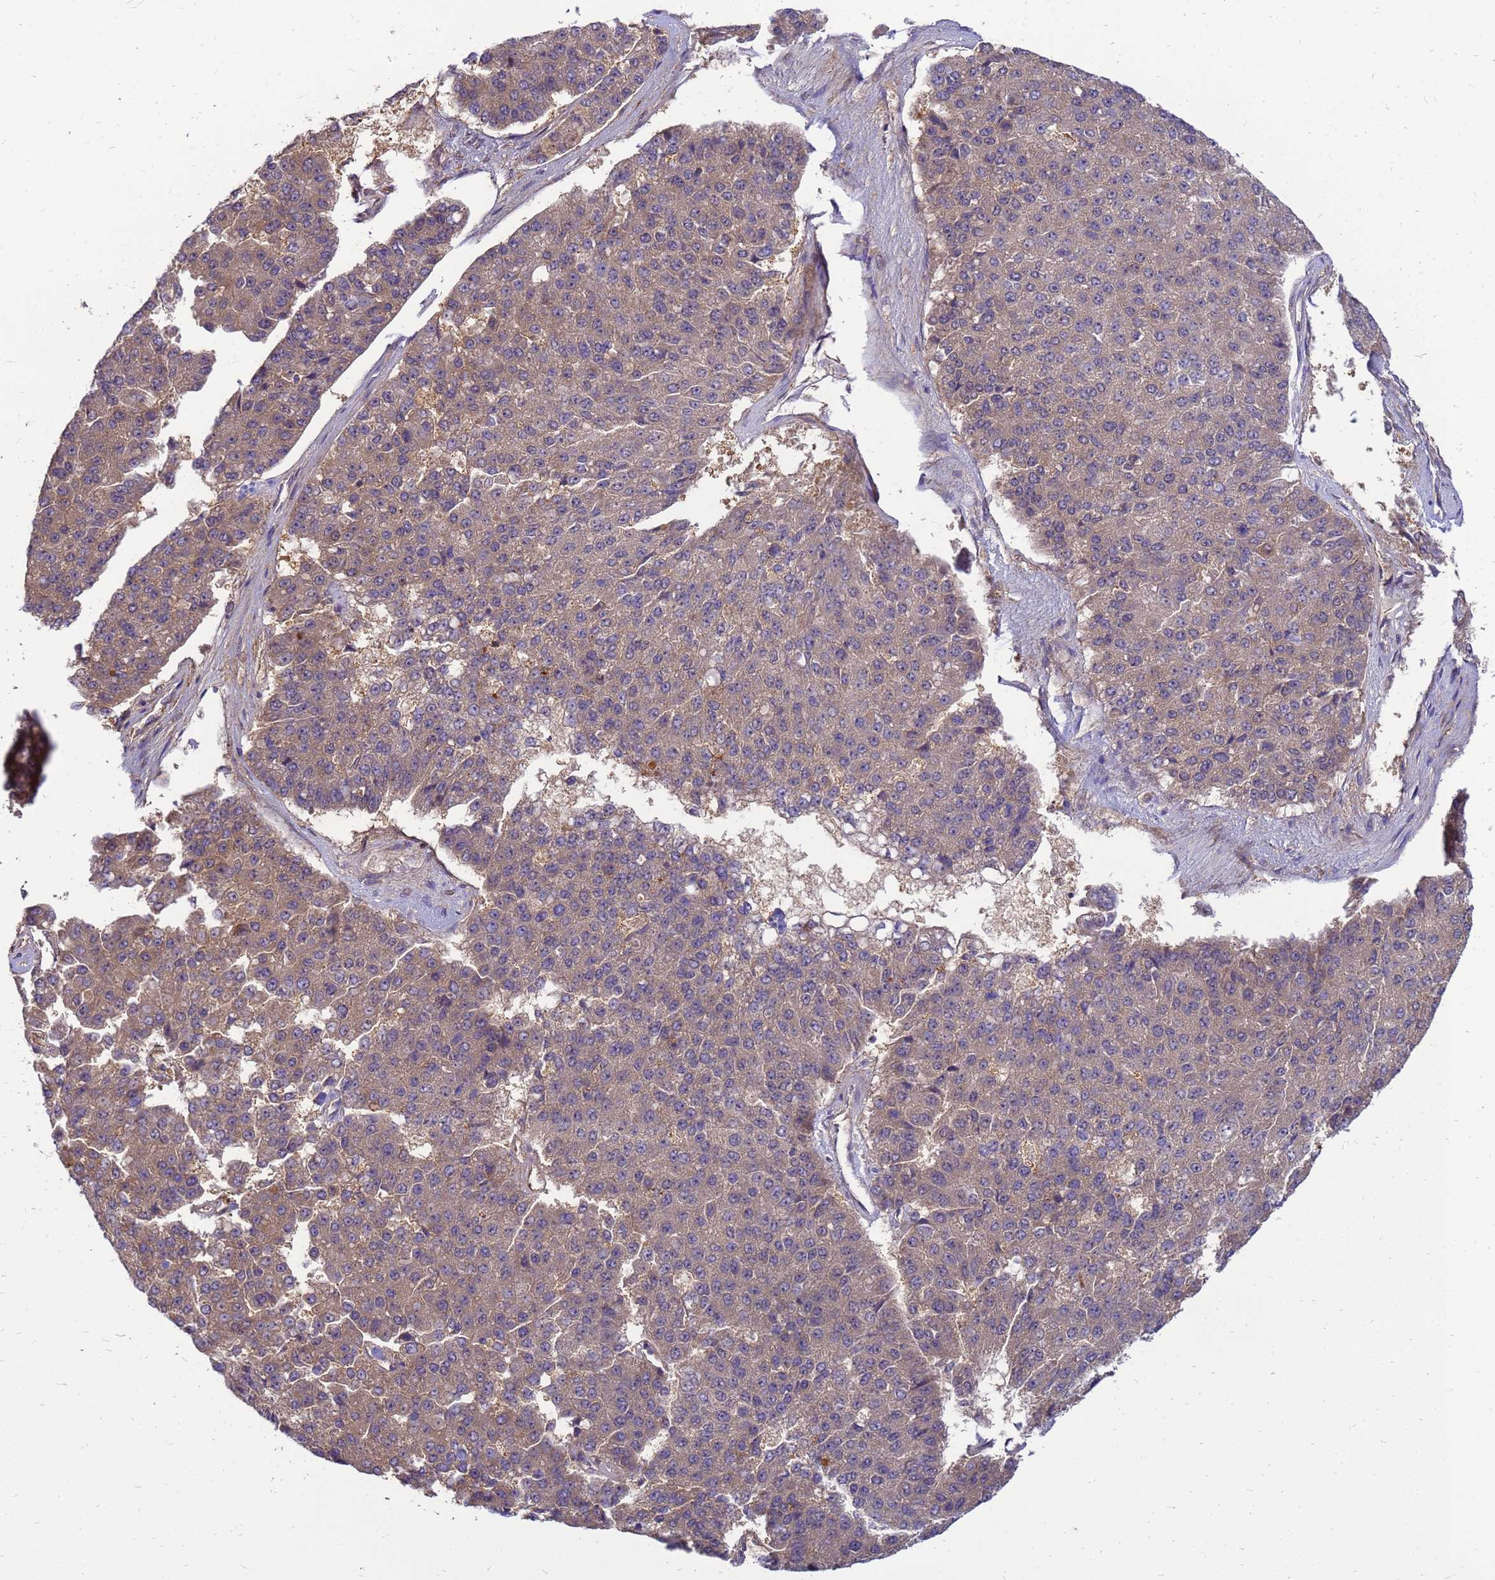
{"staining": {"intensity": "negative", "quantity": "none", "location": "none"}, "tissue": "pancreatic cancer", "cell_type": "Tumor cells", "image_type": "cancer", "snomed": [{"axis": "morphology", "description": "Adenocarcinoma, NOS"}, {"axis": "topography", "description": "Pancreas"}], "caption": "Tumor cells show no significant positivity in pancreatic cancer (adenocarcinoma).", "gene": "ENOPH1", "patient": {"sex": "male", "age": 50}}